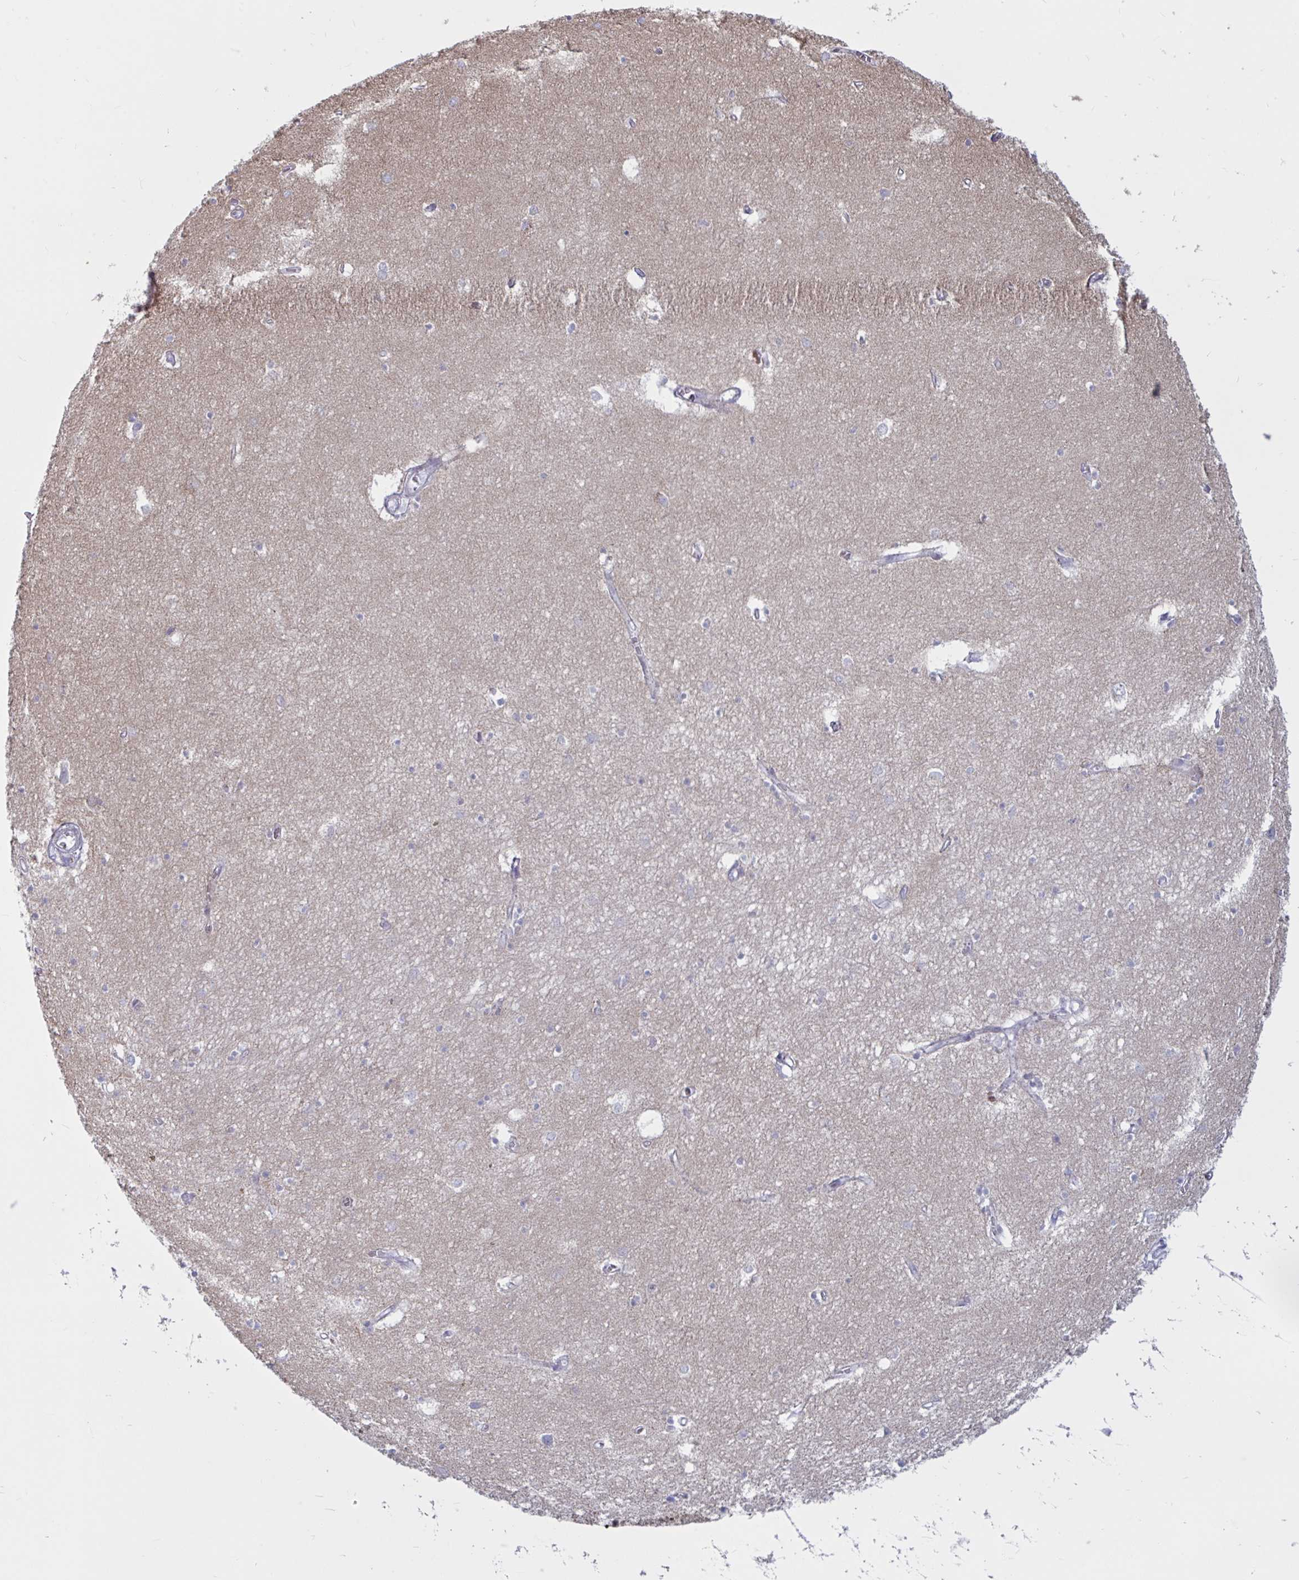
{"staining": {"intensity": "negative", "quantity": "none", "location": "none"}, "tissue": "hippocampus", "cell_type": "Glial cells", "image_type": "normal", "snomed": [{"axis": "morphology", "description": "Normal tissue, NOS"}, {"axis": "topography", "description": "Hippocampus"}], "caption": "Photomicrograph shows no protein staining in glial cells of unremarkable hippocampus.", "gene": "ATG9A", "patient": {"sex": "female", "age": 64}}